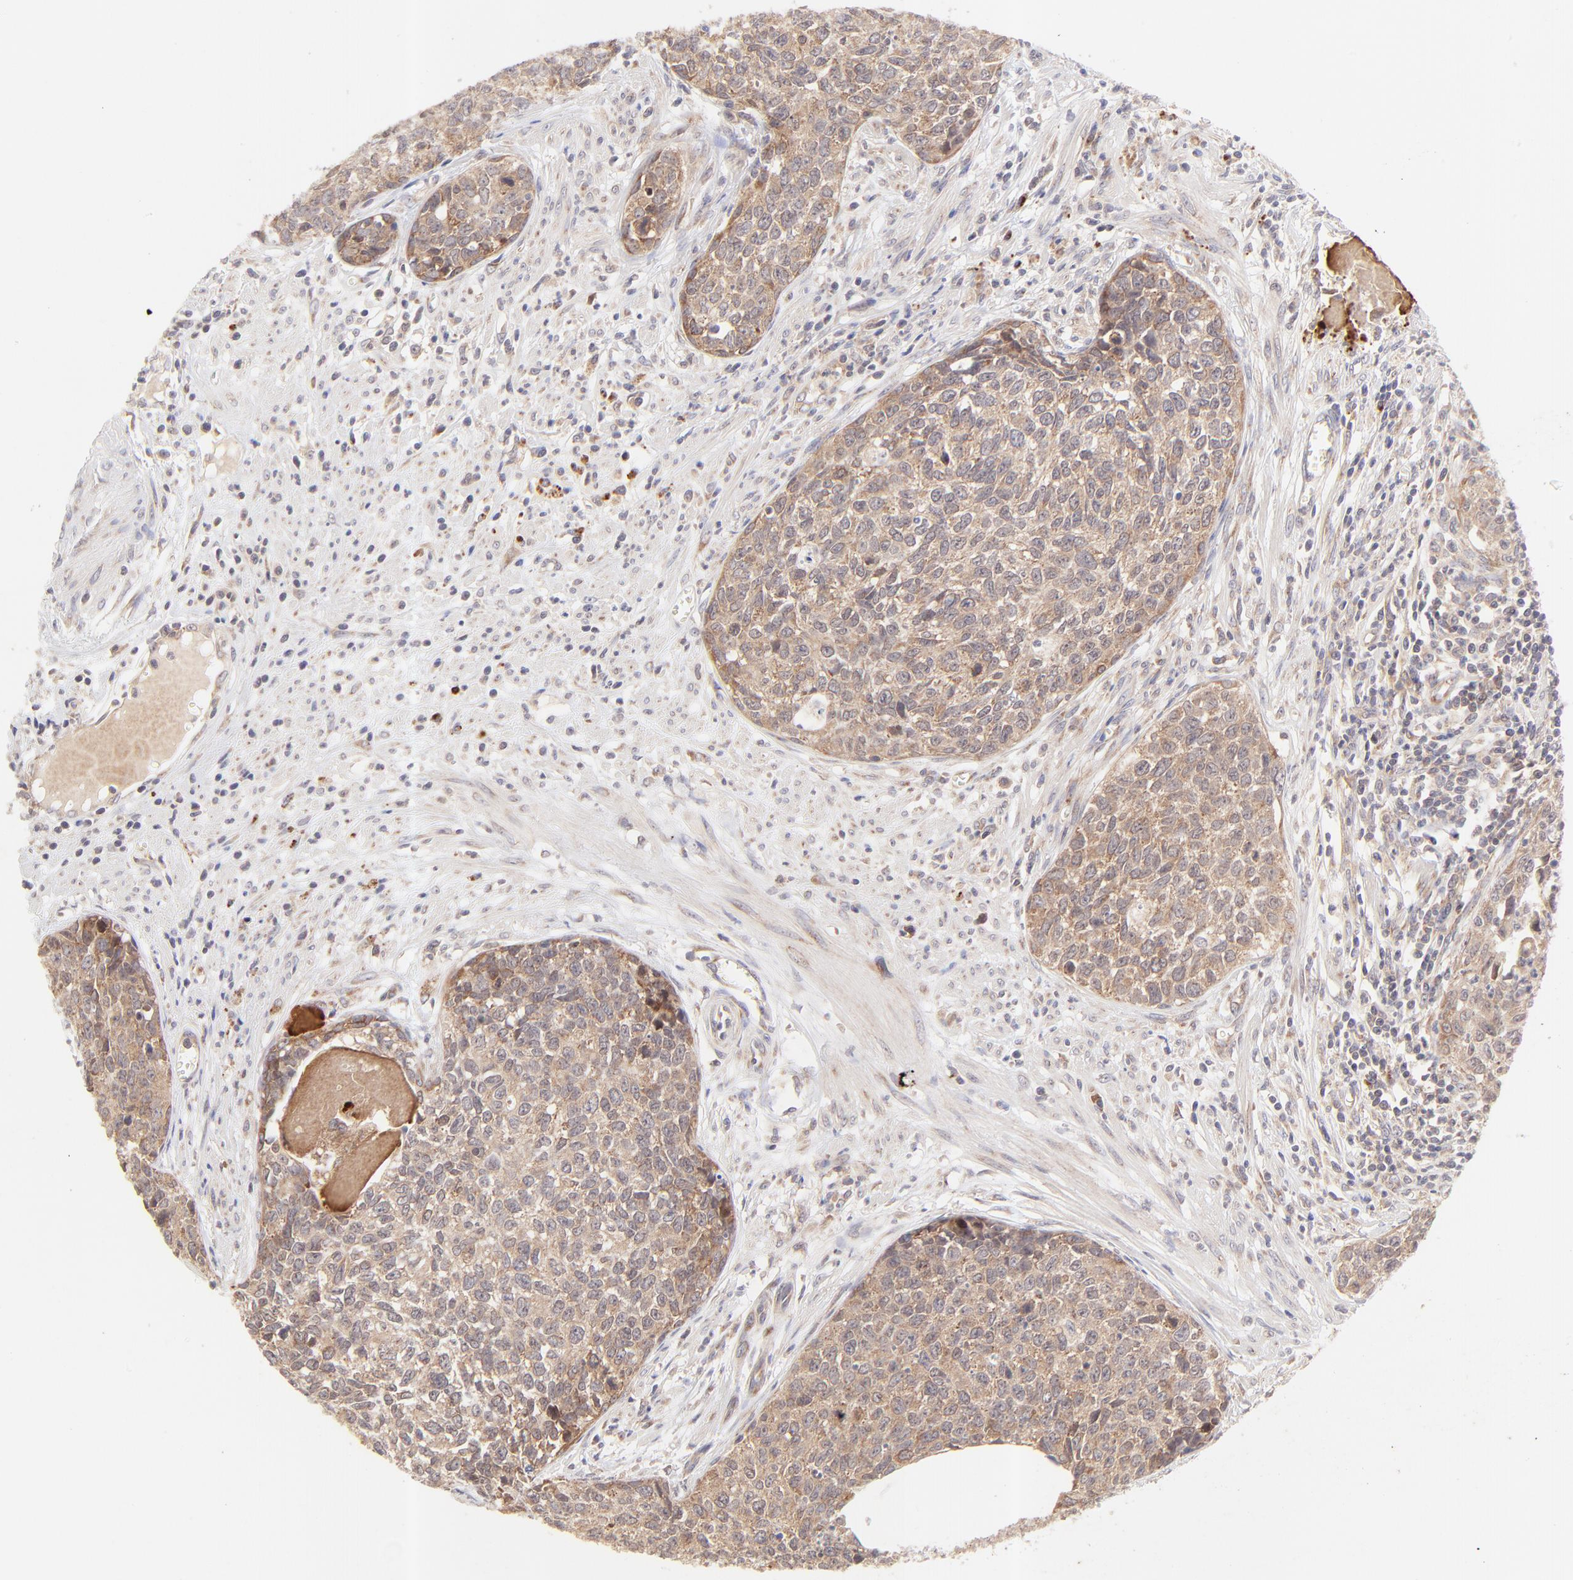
{"staining": {"intensity": "moderate", "quantity": ">75%", "location": "cytoplasmic/membranous"}, "tissue": "urothelial cancer", "cell_type": "Tumor cells", "image_type": "cancer", "snomed": [{"axis": "morphology", "description": "Urothelial carcinoma, High grade"}, {"axis": "topography", "description": "Urinary bladder"}], "caption": "Immunohistochemistry (IHC) (DAB) staining of urothelial cancer displays moderate cytoplasmic/membranous protein positivity in about >75% of tumor cells.", "gene": "TNRC6B", "patient": {"sex": "male", "age": 81}}